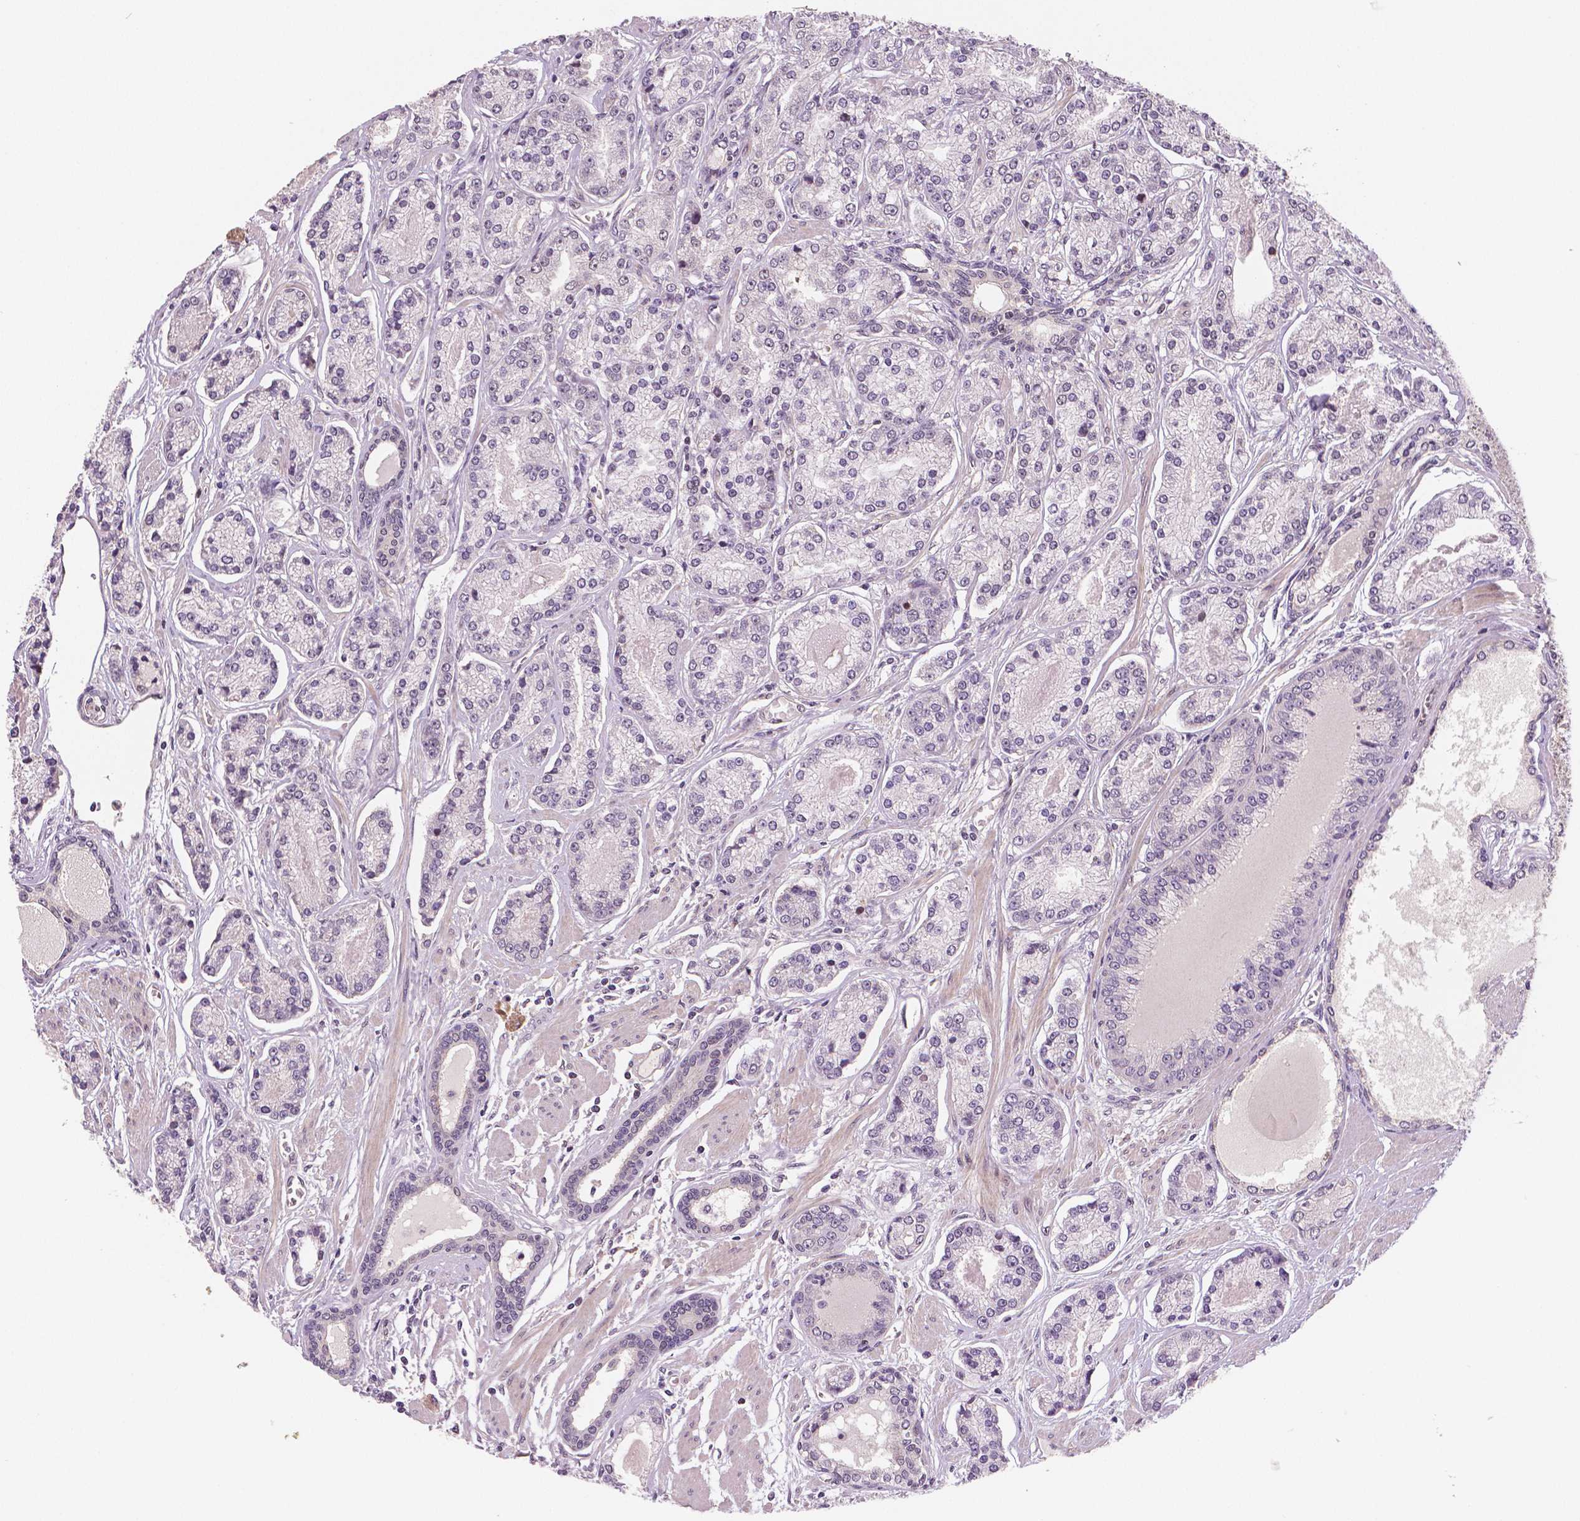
{"staining": {"intensity": "negative", "quantity": "none", "location": "none"}, "tissue": "prostate cancer", "cell_type": "Tumor cells", "image_type": "cancer", "snomed": [{"axis": "morphology", "description": "Adenocarcinoma, NOS"}, {"axis": "topography", "description": "Prostate"}], "caption": "Immunohistochemistry photomicrograph of prostate cancer (adenocarcinoma) stained for a protein (brown), which exhibits no expression in tumor cells.", "gene": "STAT3", "patient": {"sex": "male", "age": 64}}